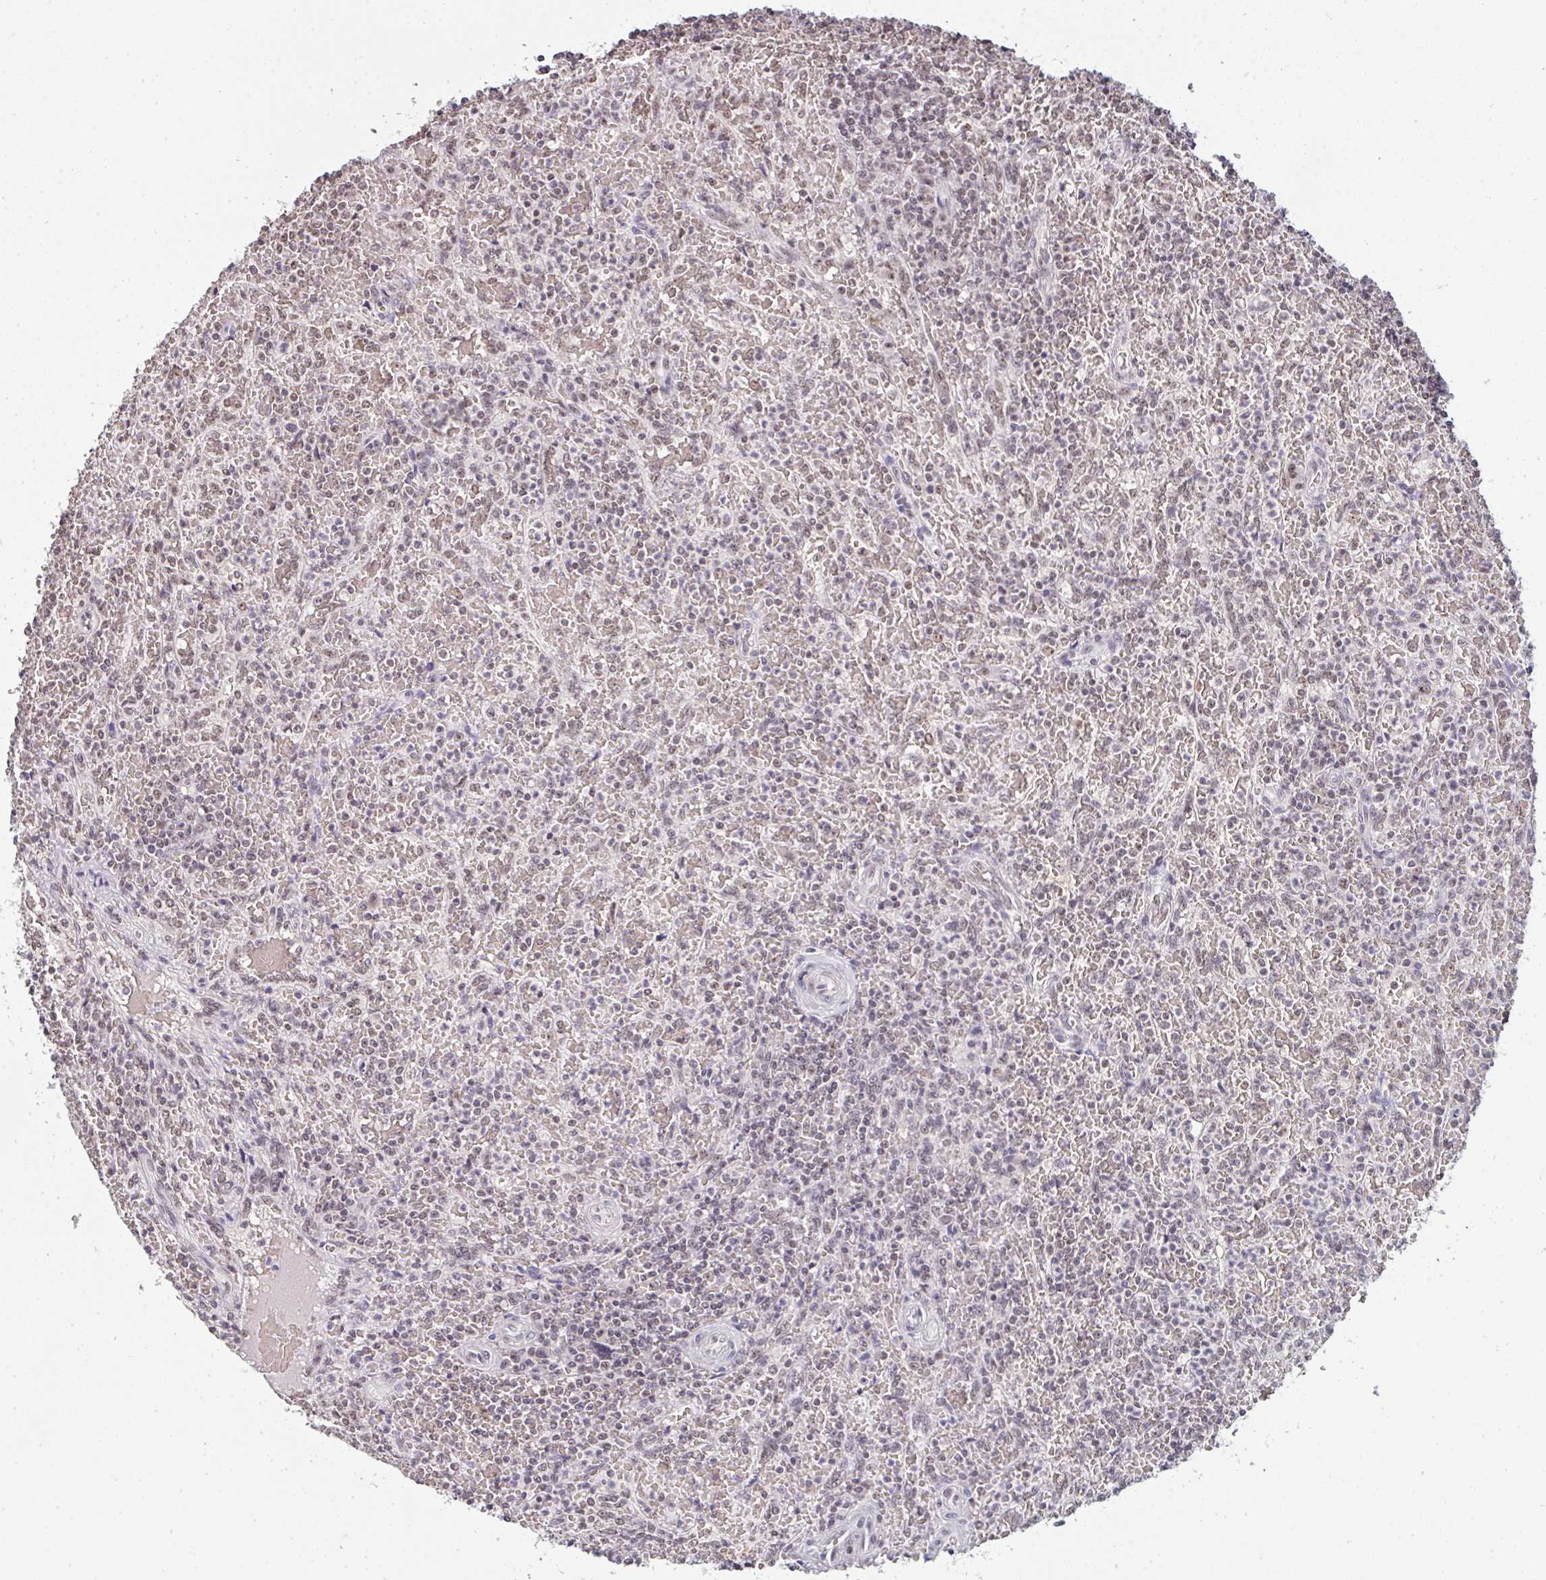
{"staining": {"intensity": "weak", "quantity": "25%-75%", "location": "nuclear"}, "tissue": "lymphoma", "cell_type": "Tumor cells", "image_type": "cancer", "snomed": [{"axis": "morphology", "description": "Malignant lymphoma, non-Hodgkin's type, Low grade"}, {"axis": "topography", "description": "Spleen"}], "caption": "Brown immunohistochemical staining in human lymphoma shows weak nuclear staining in approximately 25%-75% of tumor cells.", "gene": "DKC1", "patient": {"sex": "female", "age": 64}}